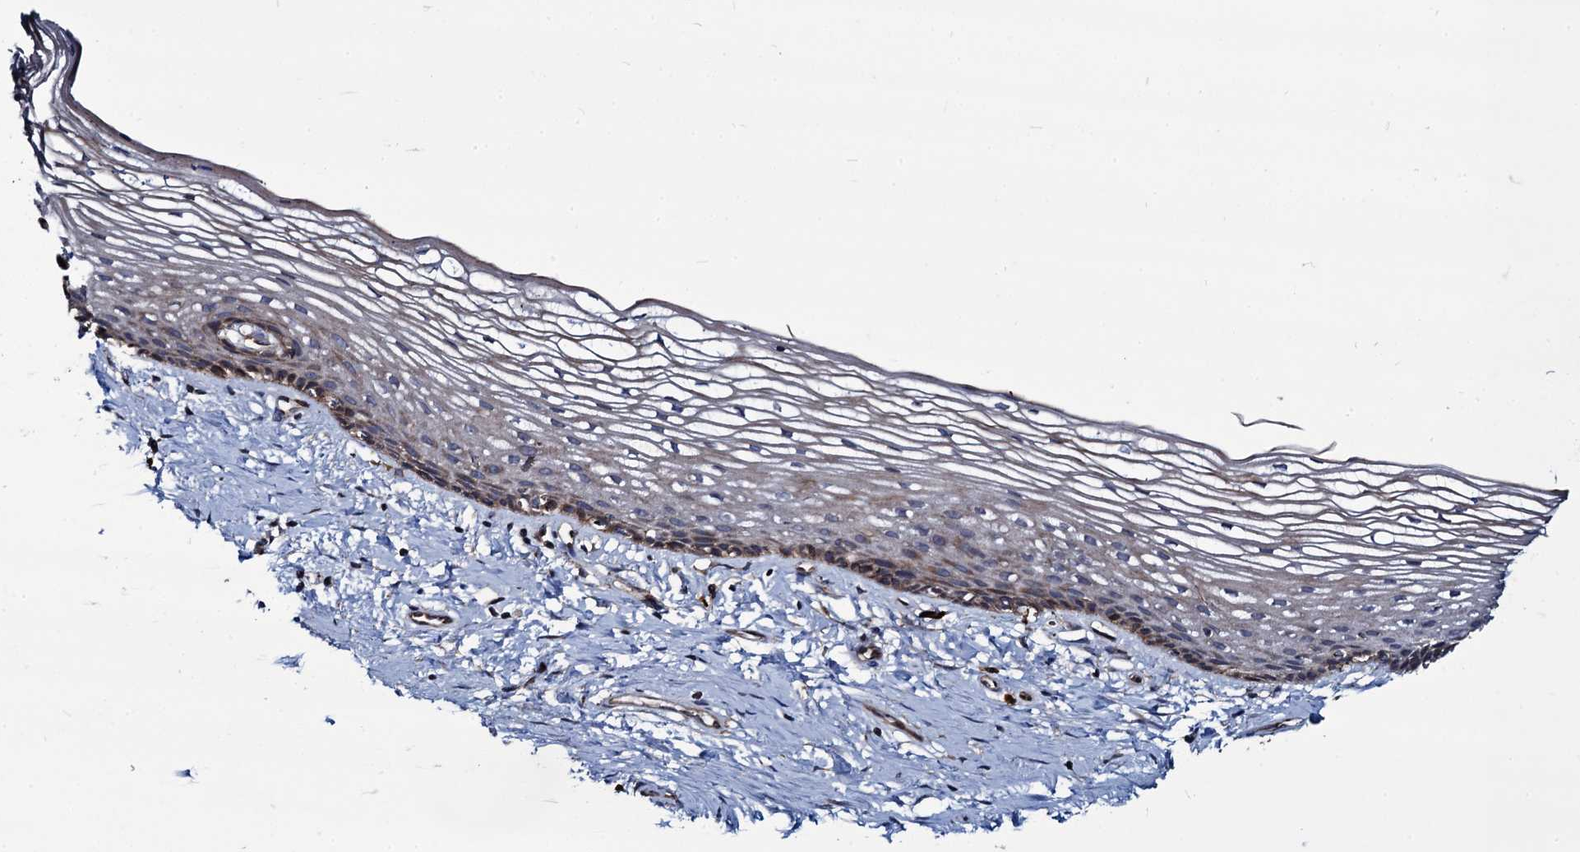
{"staining": {"intensity": "moderate", "quantity": "25%-75%", "location": "cytoplasmic/membranous"}, "tissue": "vagina", "cell_type": "Squamous epithelial cells", "image_type": "normal", "snomed": [{"axis": "morphology", "description": "Normal tissue, NOS"}, {"axis": "topography", "description": "Vagina"}], "caption": "This image shows normal vagina stained with immunohistochemistry to label a protein in brown. The cytoplasmic/membranous of squamous epithelial cells show moderate positivity for the protein. Nuclei are counter-stained blue.", "gene": "KXD1", "patient": {"sex": "female", "age": 46}}